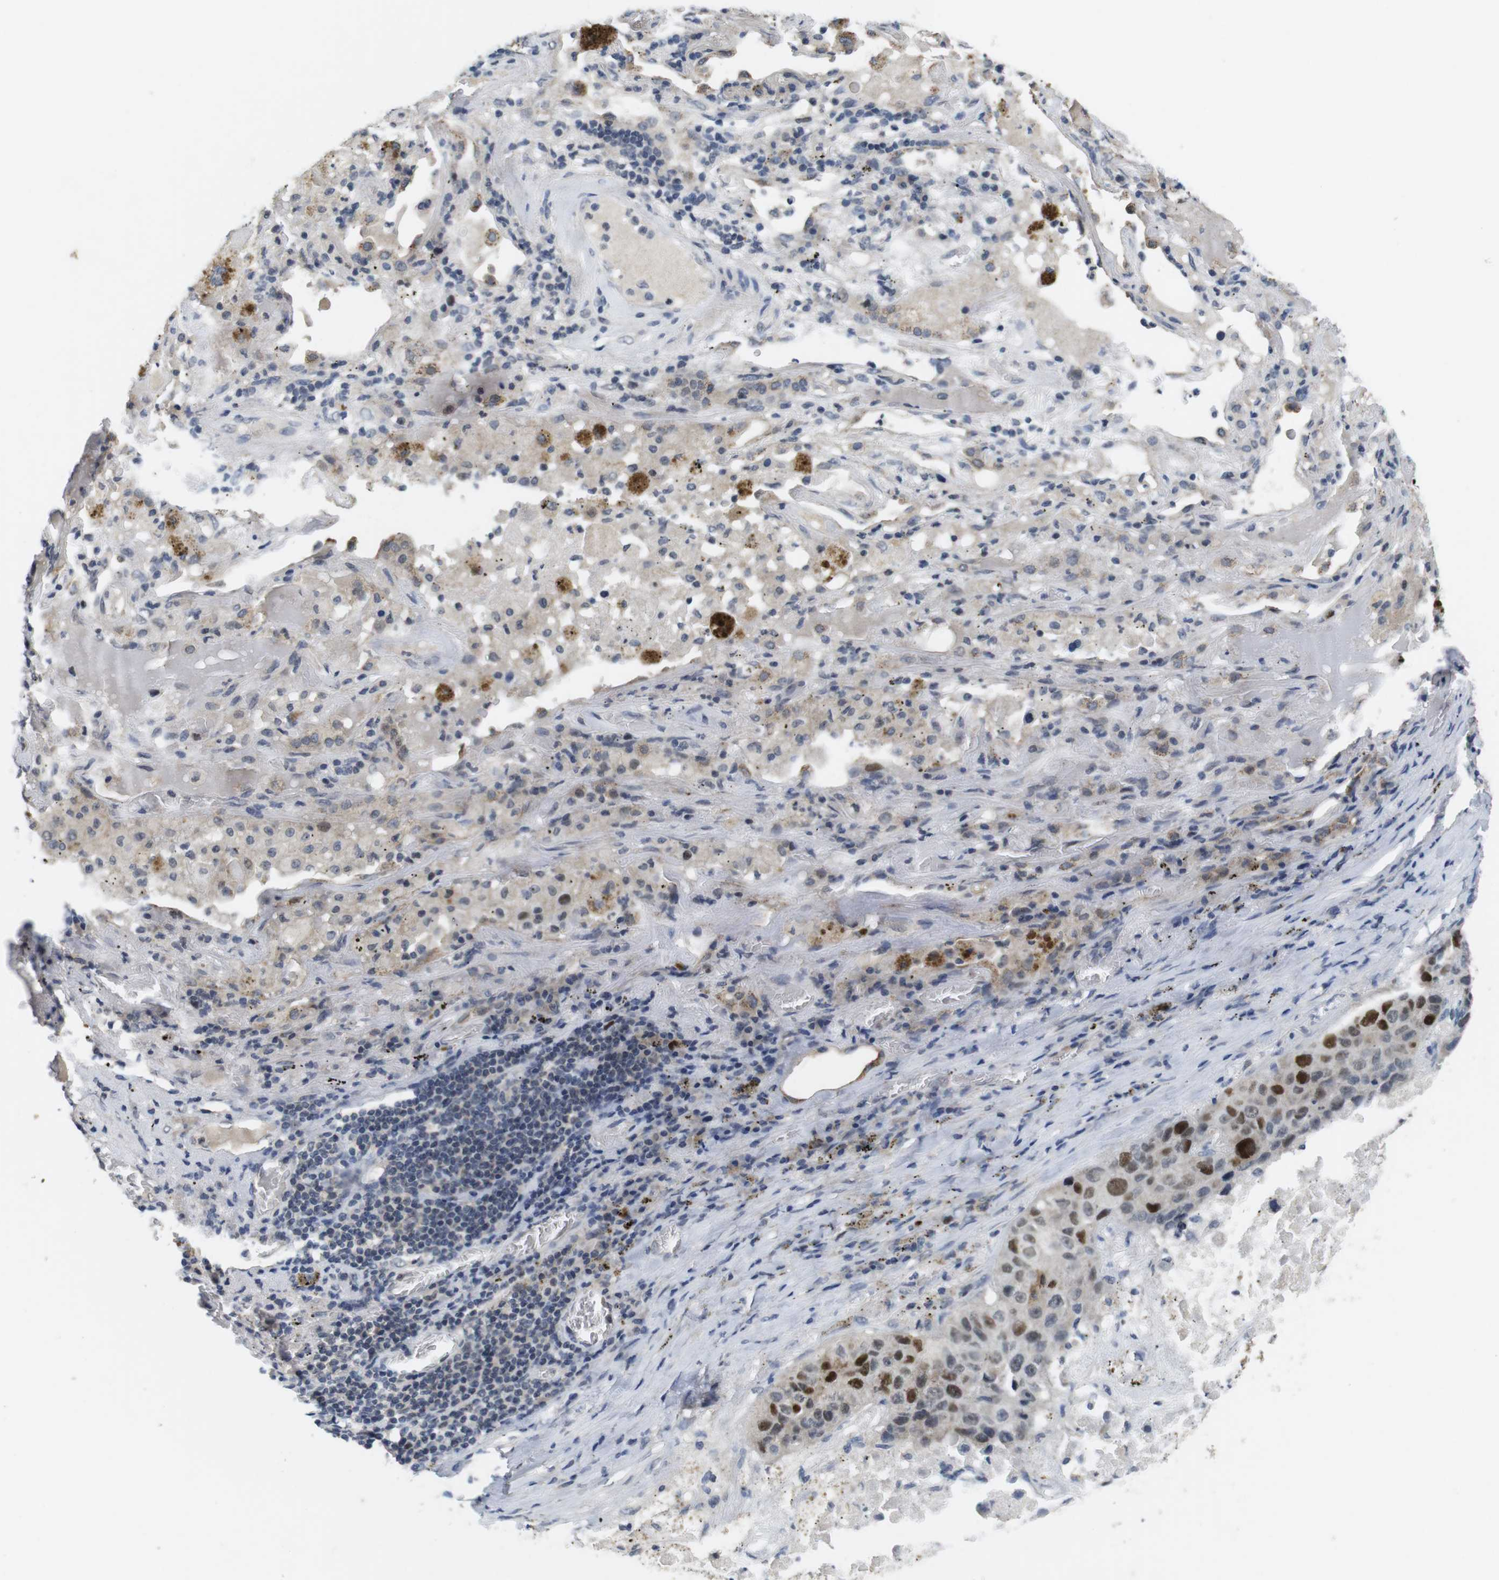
{"staining": {"intensity": "strong", "quantity": "25%-75%", "location": "nuclear"}, "tissue": "lung cancer", "cell_type": "Tumor cells", "image_type": "cancer", "snomed": [{"axis": "morphology", "description": "Squamous cell carcinoma, NOS"}, {"axis": "topography", "description": "Lung"}], "caption": "Lung cancer (squamous cell carcinoma) was stained to show a protein in brown. There is high levels of strong nuclear expression in approximately 25%-75% of tumor cells. (Stains: DAB in brown, nuclei in blue, Microscopy: brightfield microscopy at high magnification).", "gene": "SKP2", "patient": {"sex": "male", "age": 57}}